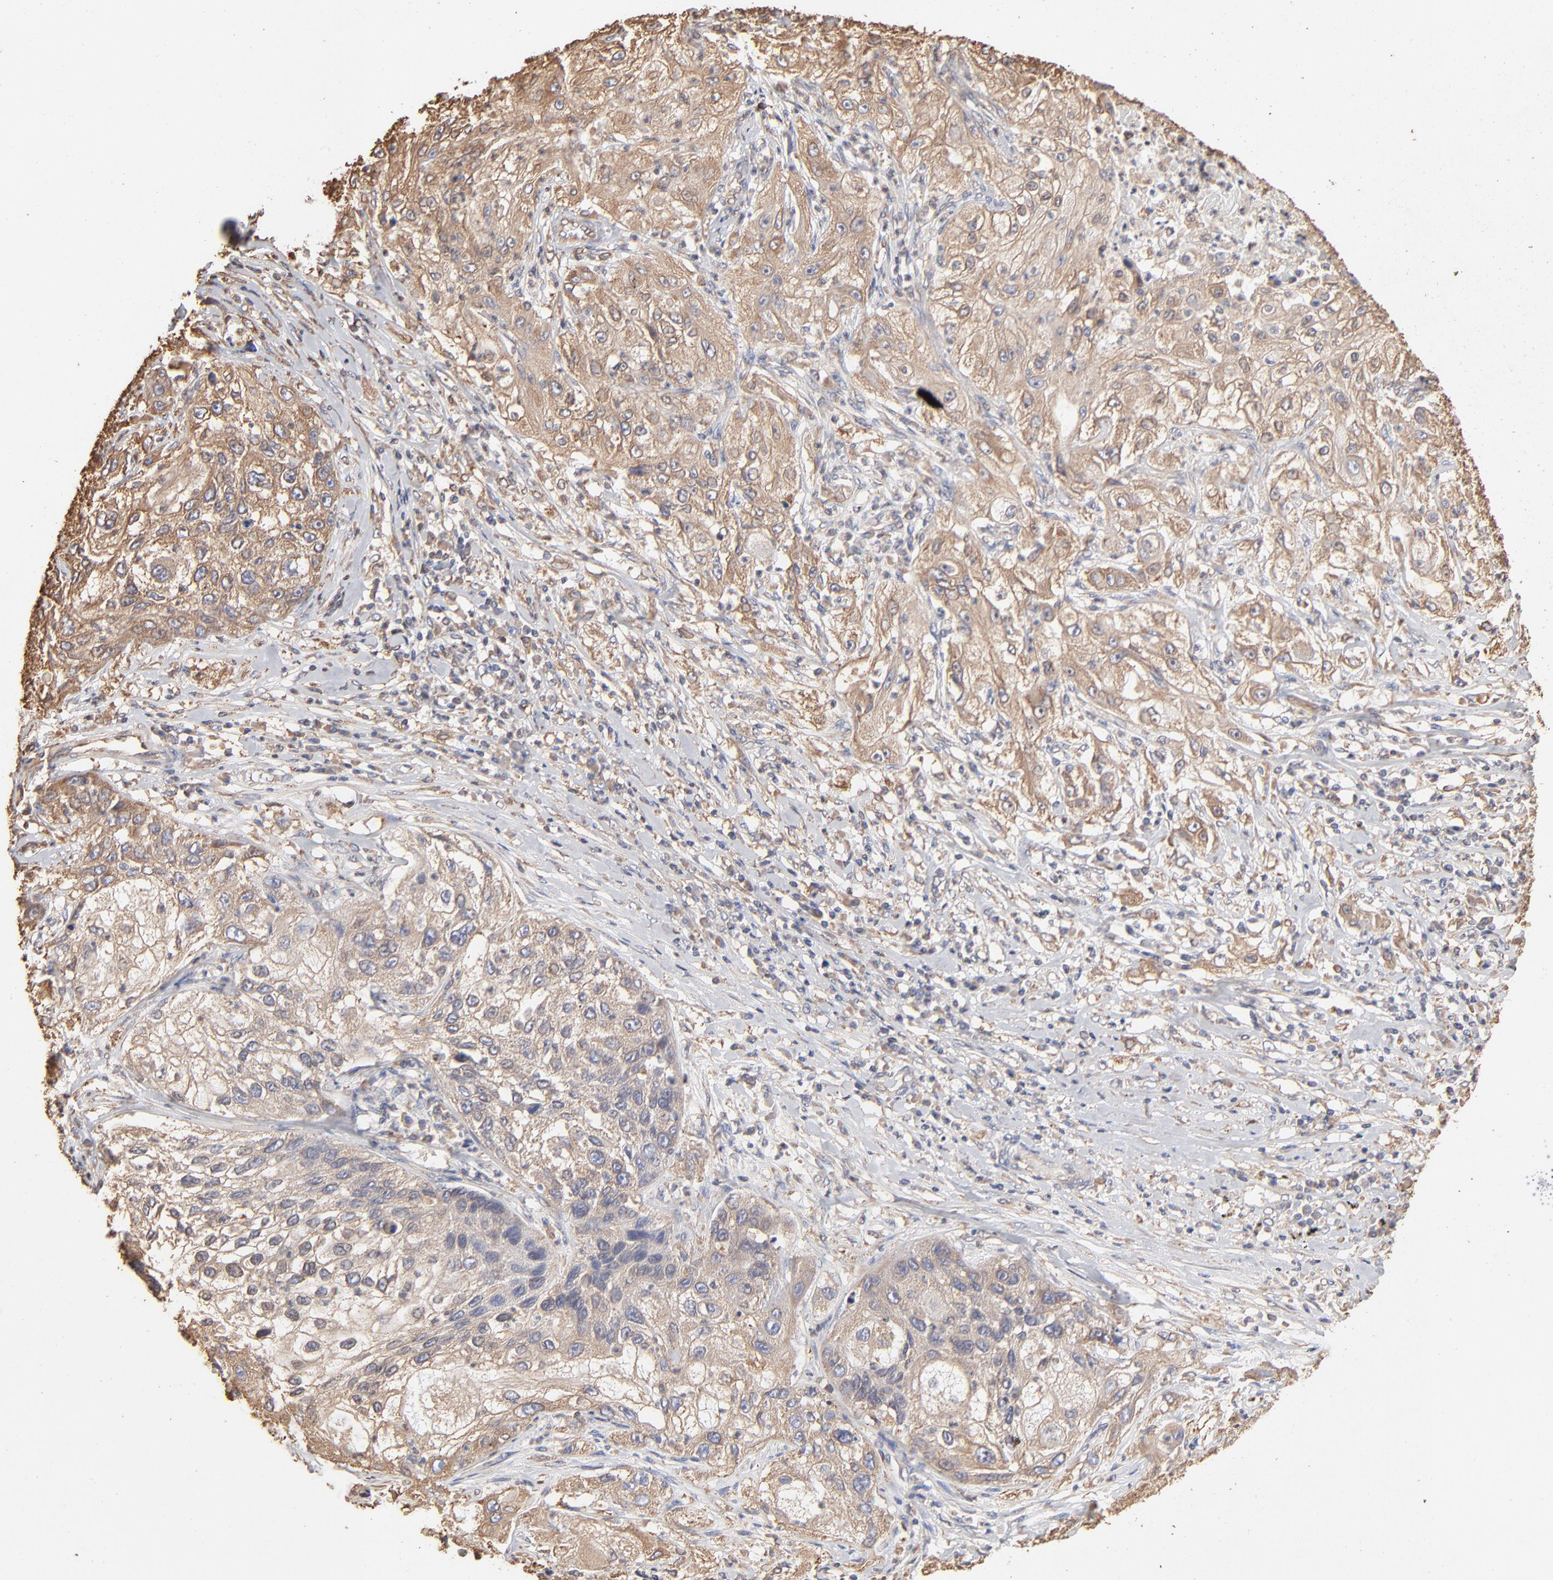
{"staining": {"intensity": "weak", "quantity": "<25%", "location": "cytoplasmic/membranous"}, "tissue": "lung cancer", "cell_type": "Tumor cells", "image_type": "cancer", "snomed": [{"axis": "morphology", "description": "Inflammation, NOS"}, {"axis": "morphology", "description": "Squamous cell carcinoma, NOS"}, {"axis": "topography", "description": "Lymph node"}, {"axis": "topography", "description": "Soft tissue"}, {"axis": "topography", "description": "Lung"}], "caption": "Immunohistochemical staining of human lung cancer exhibits no significant positivity in tumor cells. (DAB (3,3'-diaminobenzidine) IHC, high magnification).", "gene": "PDIA3", "patient": {"sex": "male", "age": 66}}